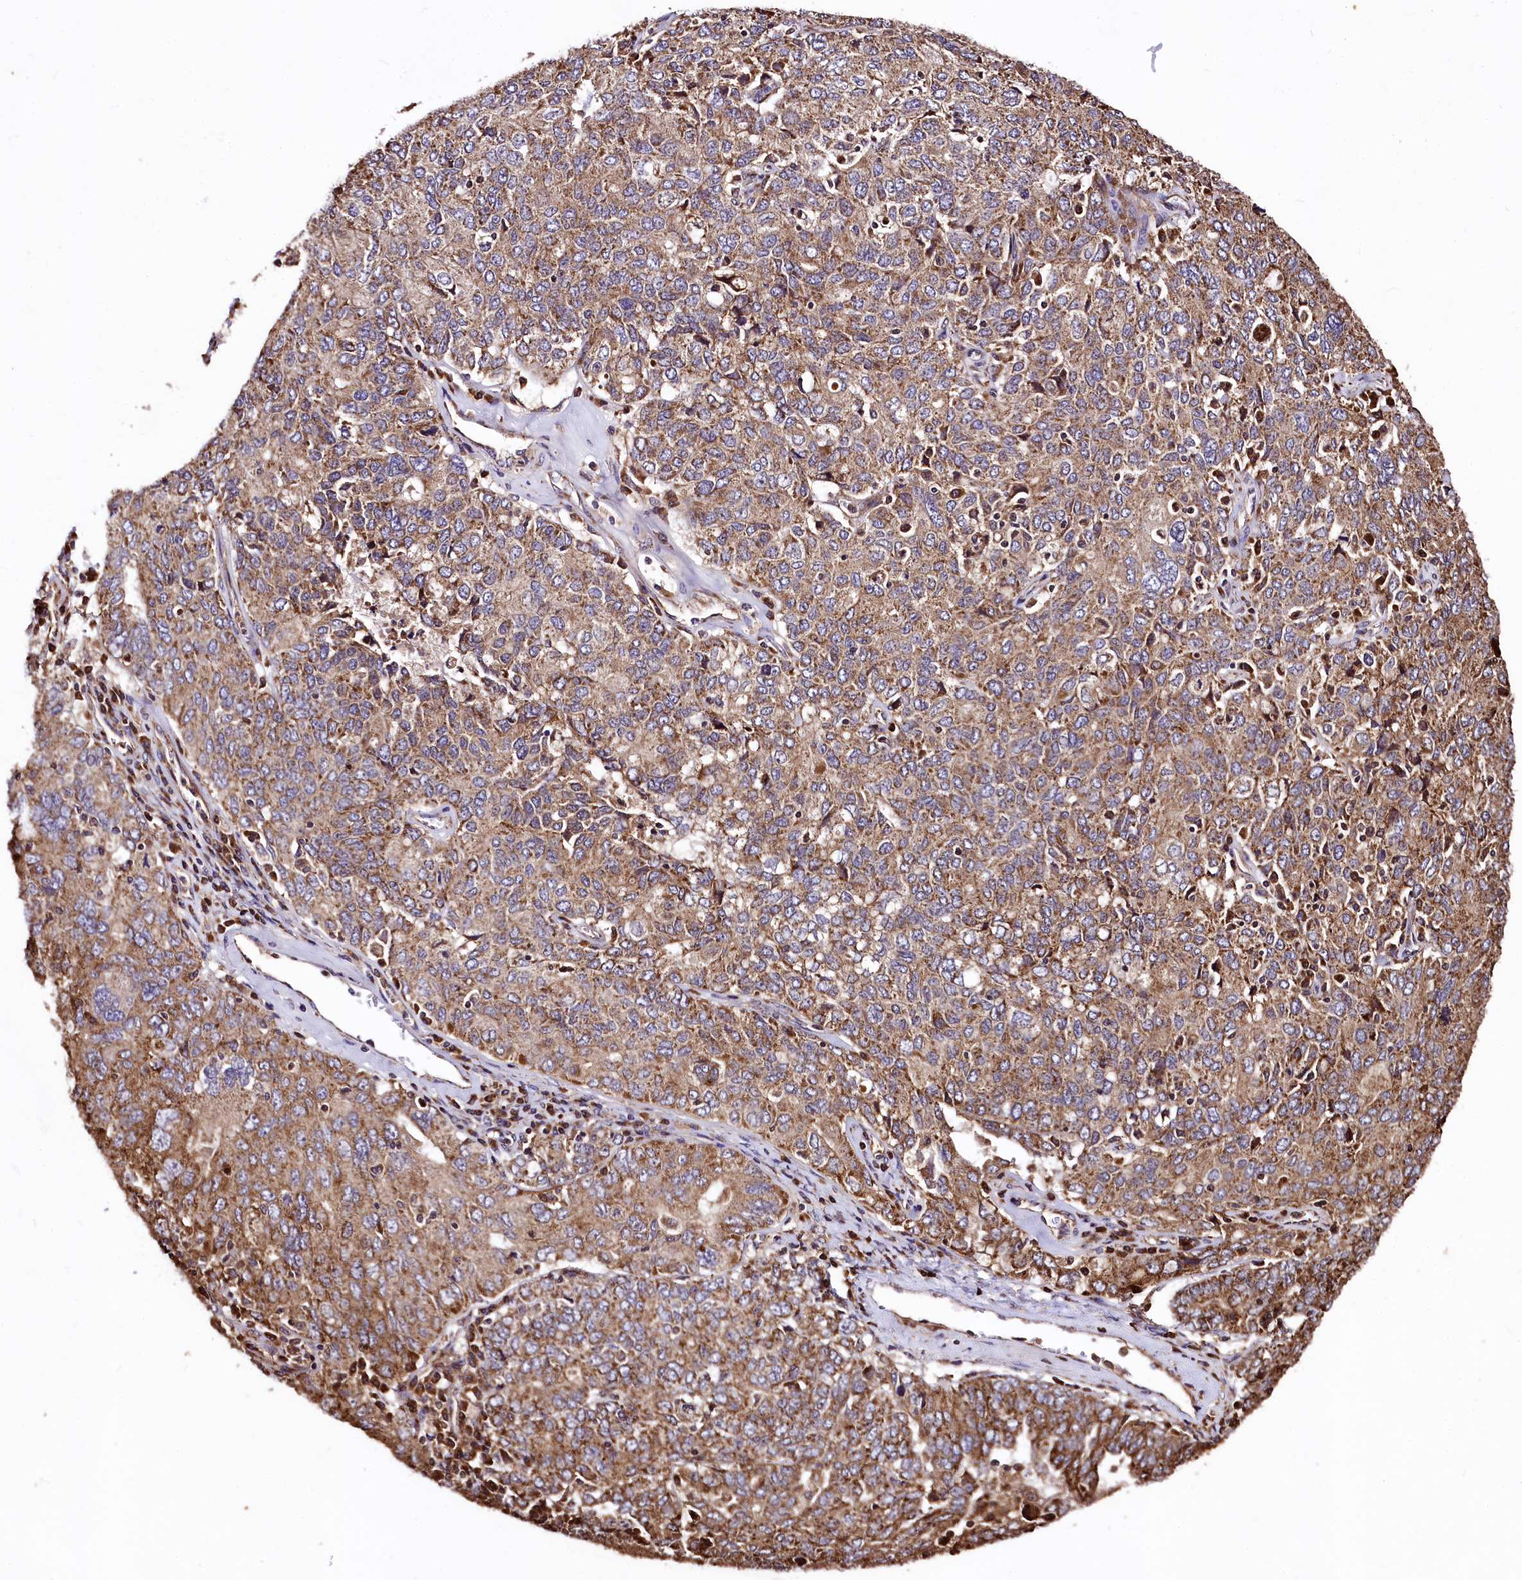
{"staining": {"intensity": "moderate", "quantity": ">75%", "location": "cytoplasmic/membranous"}, "tissue": "ovarian cancer", "cell_type": "Tumor cells", "image_type": "cancer", "snomed": [{"axis": "morphology", "description": "Carcinoma, endometroid"}, {"axis": "topography", "description": "Ovary"}], "caption": "Ovarian cancer stained with DAB immunohistochemistry (IHC) demonstrates medium levels of moderate cytoplasmic/membranous positivity in about >75% of tumor cells.", "gene": "LRSAM1", "patient": {"sex": "female", "age": 62}}